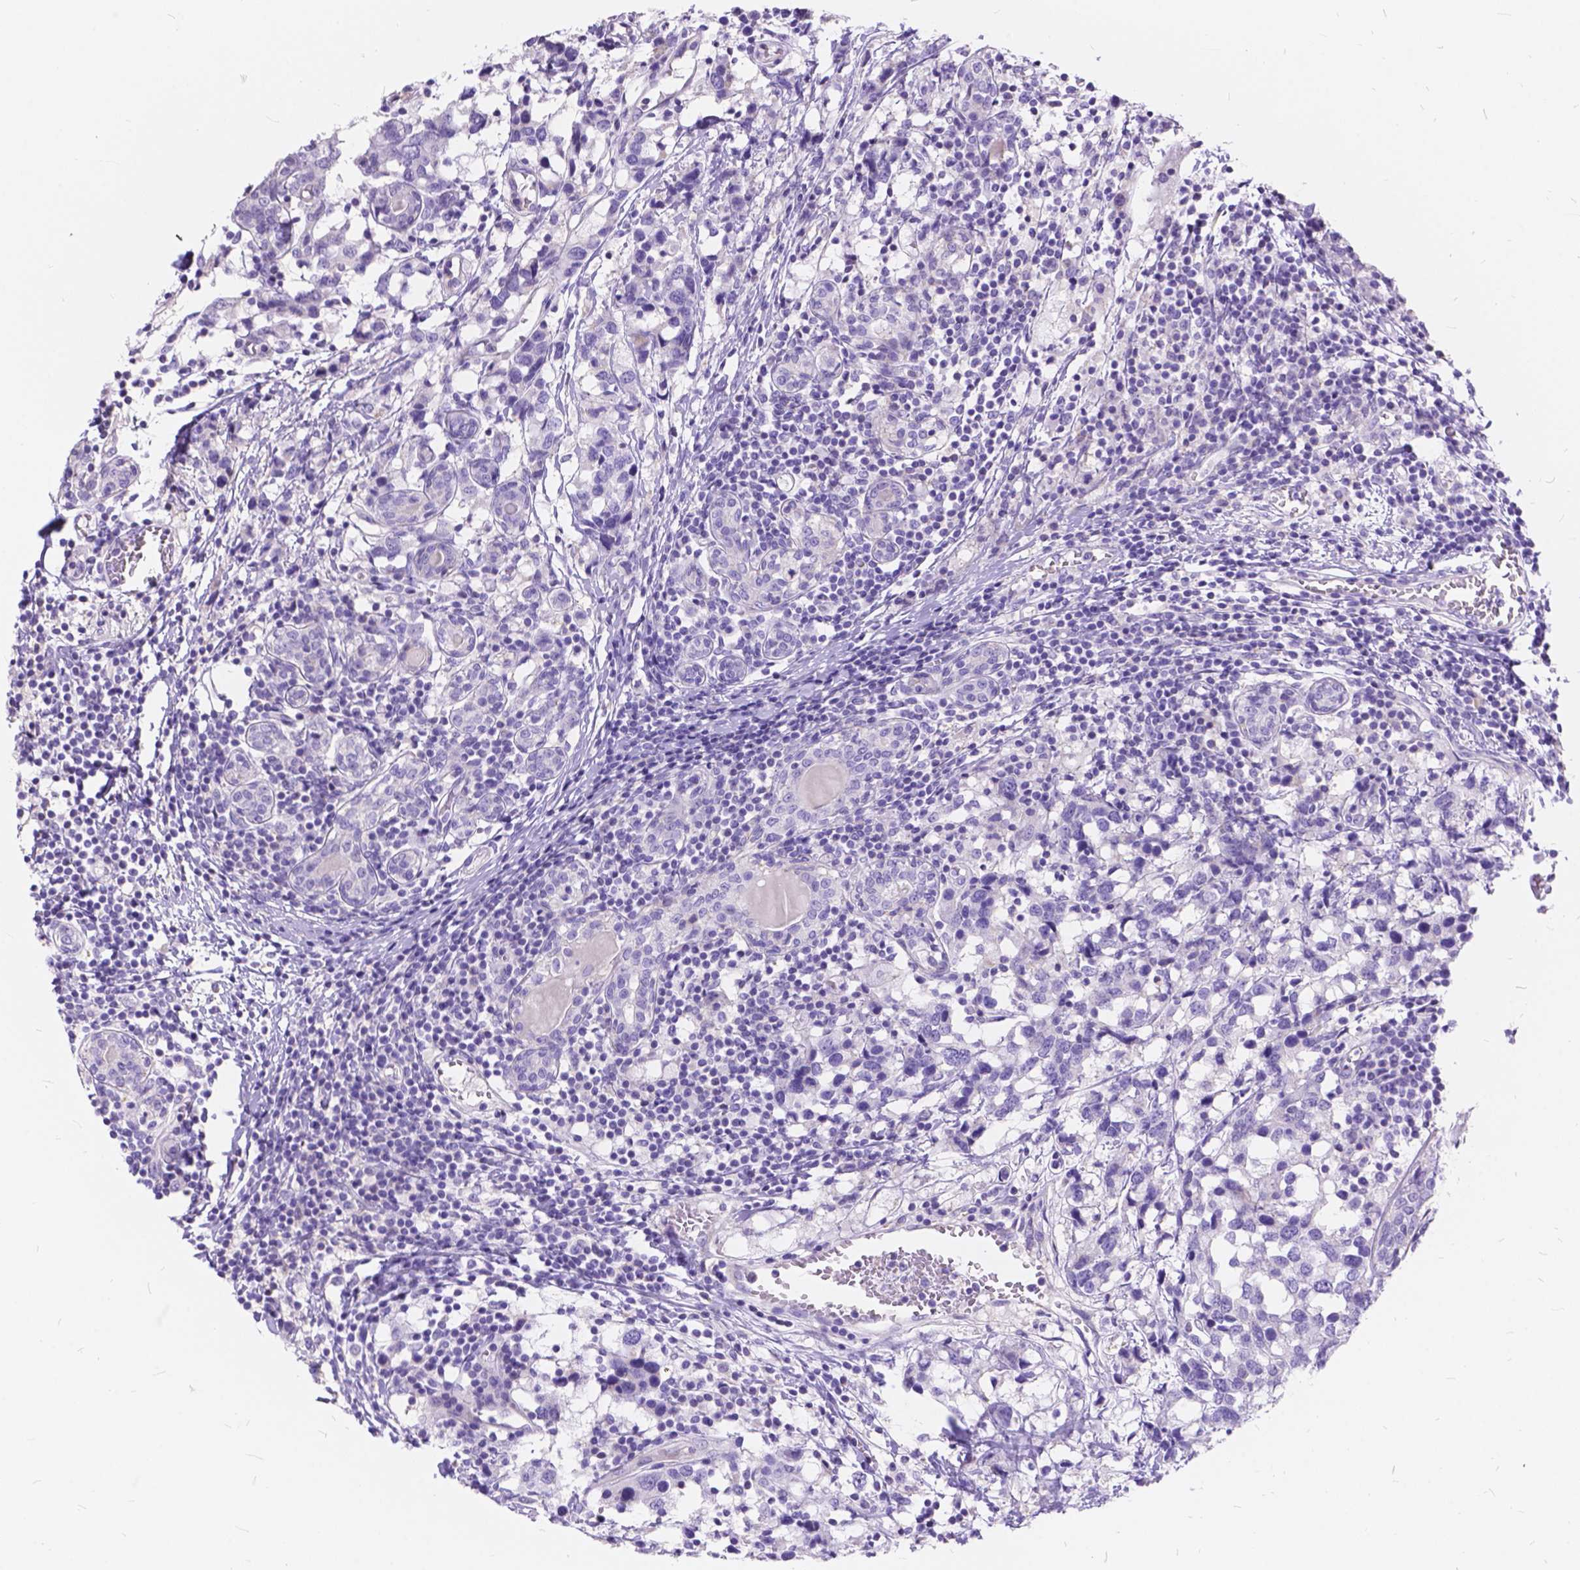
{"staining": {"intensity": "negative", "quantity": "none", "location": "none"}, "tissue": "breast cancer", "cell_type": "Tumor cells", "image_type": "cancer", "snomed": [{"axis": "morphology", "description": "Lobular carcinoma"}, {"axis": "topography", "description": "Breast"}], "caption": "Breast lobular carcinoma was stained to show a protein in brown. There is no significant staining in tumor cells.", "gene": "FOXL2", "patient": {"sex": "female", "age": 59}}